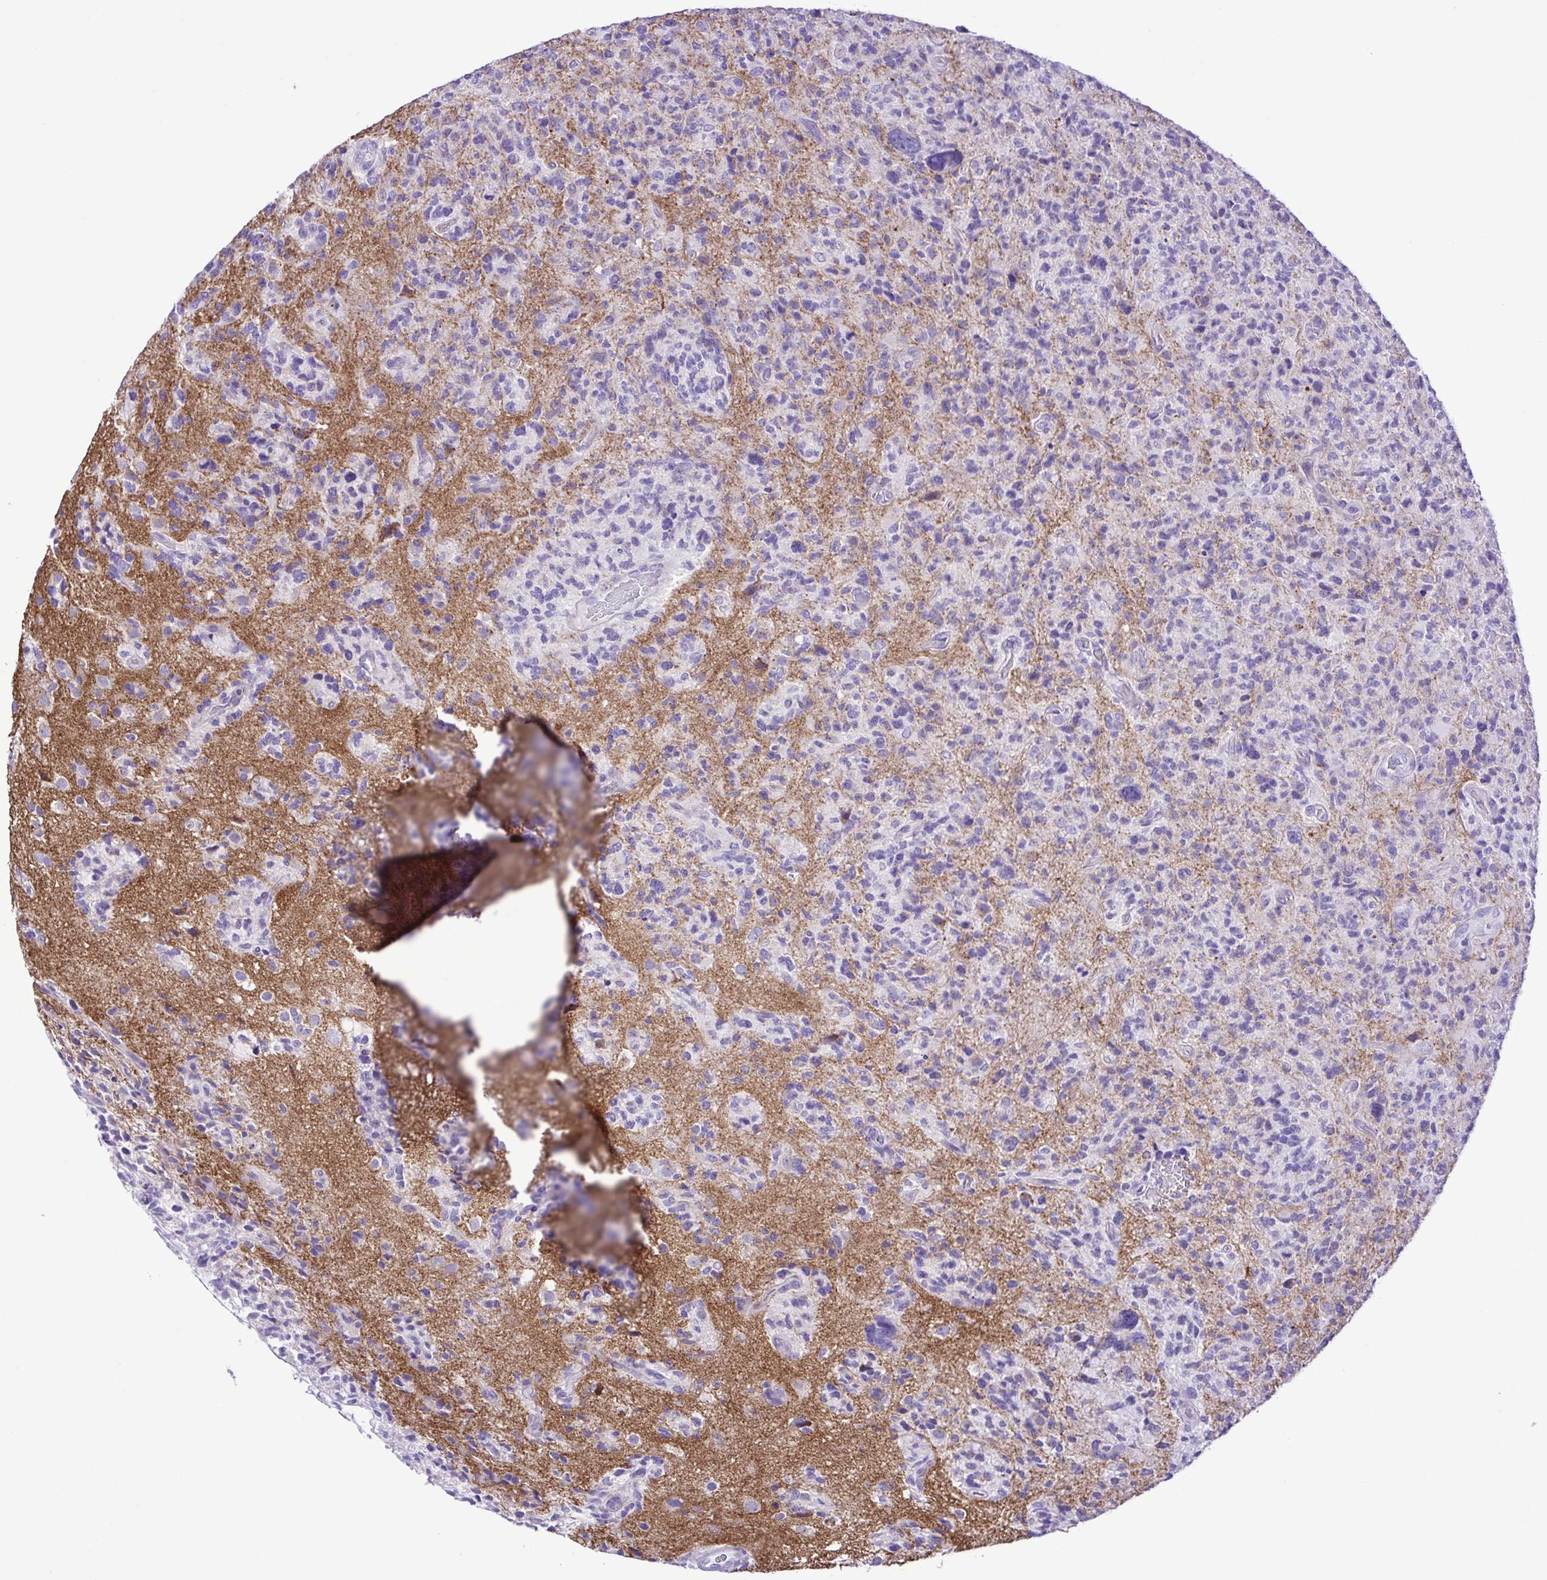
{"staining": {"intensity": "negative", "quantity": "none", "location": "none"}, "tissue": "glioma", "cell_type": "Tumor cells", "image_type": "cancer", "snomed": [{"axis": "morphology", "description": "Glioma, malignant, High grade"}, {"axis": "topography", "description": "Brain"}], "caption": "An image of glioma stained for a protein reveals no brown staining in tumor cells. (DAB (3,3'-diaminobenzidine) IHC, high magnification).", "gene": "SYT1", "patient": {"sex": "female", "age": 71}}